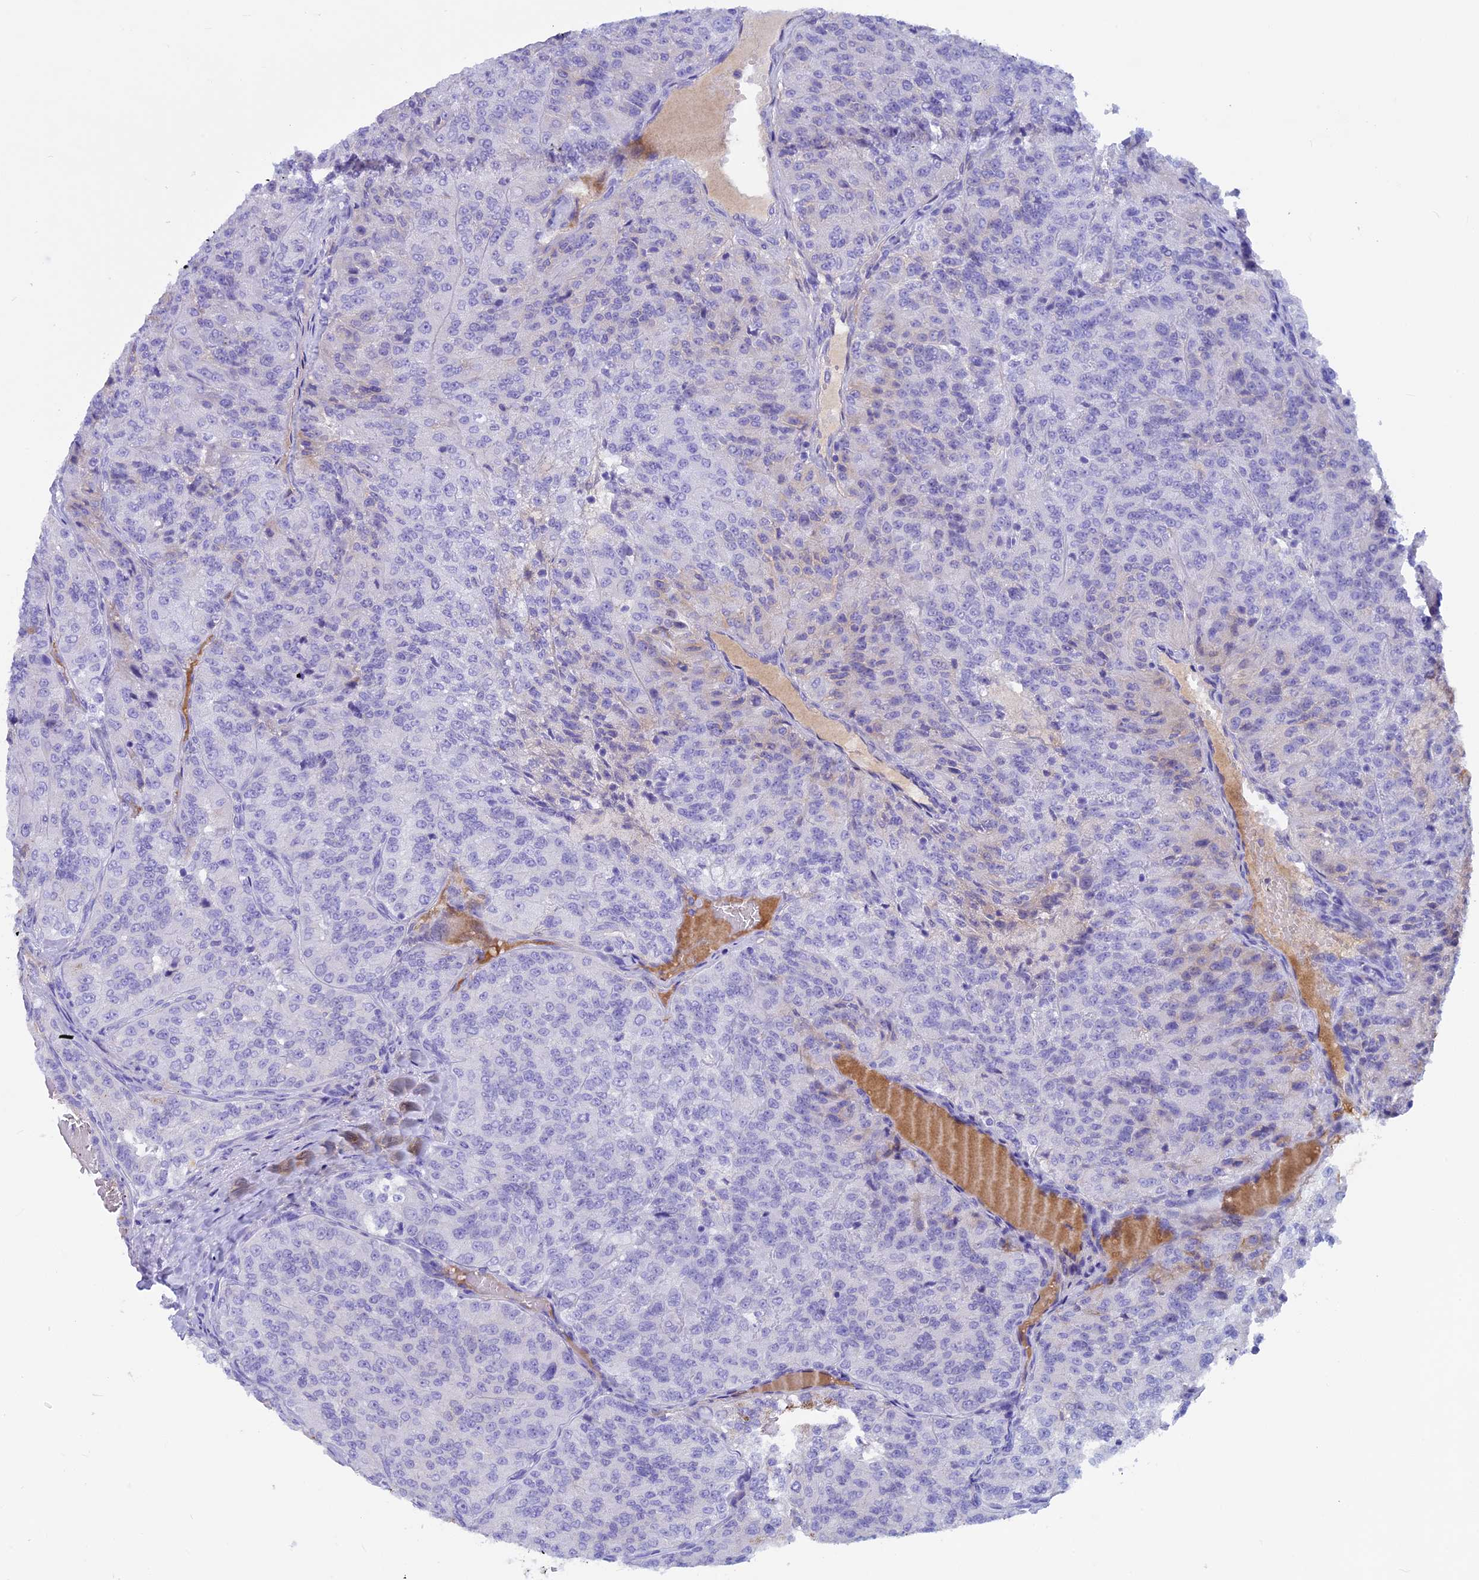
{"staining": {"intensity": "negative", "quantity": "none", "location": "none"}, "tissue": "renal cancer", "cell_type": "Tumor cells", "image_type": "cancer", "snomed": [{"axis": "morphology", "description": "Adenocarcinoma, NOS"}, {"axis": "topography", "description": "Kidney"}], "caption": "Immunohistochemistry of adenocarcinoma (renal) exhibits no positivity in tumor cells.", "gene": "IGSF6", "patient": {"sex": "female", "age": 63}}